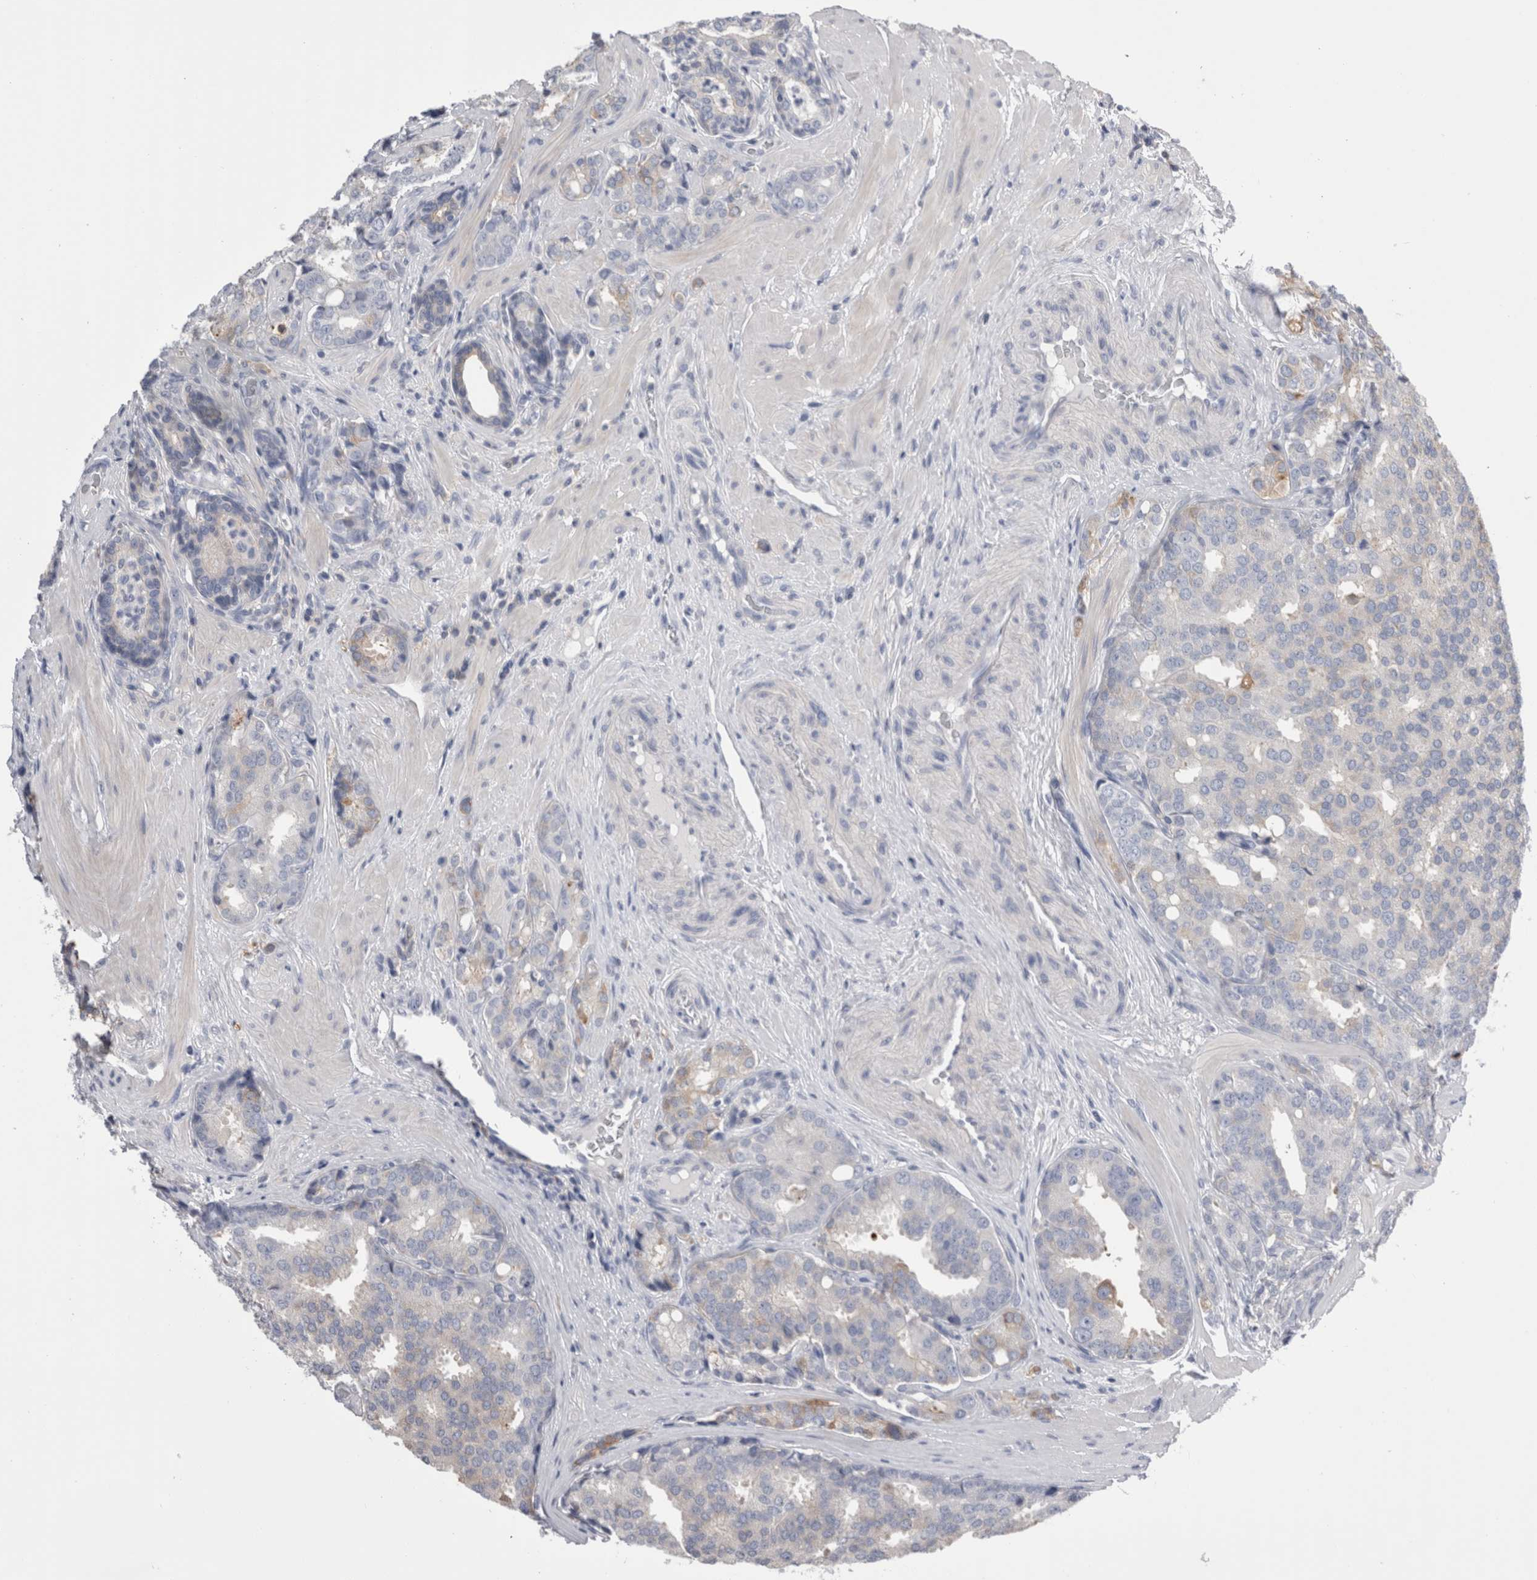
{"staining": {"intensity": "negative", "quantity": "none", "location": "none"}, "tissue": "prostate cancer", "cell_type": "Tumor cells", "image_type": "cancer", "snomed": [{"axis": "morphology", "description": "Adenocarcinoma, High grade"}, {"axis": "topography", "description": "Prostate"}], "caption": "Immunohistochemistry histopathology image of neoplastic tissue: human prostate cancer stained with DAB (3,3'-diaminobenzidine) reveals no significant protein expression in tumor cells. The staining was performed using DAB (3,3'-diaminobenzidine) to visualize the protein expression in brown, while the nuclei were stained in blue with hematoxylin (Magnification: 20x).", "gene": "DCTN6", "patient": {"sex": "male", "age": 50}}